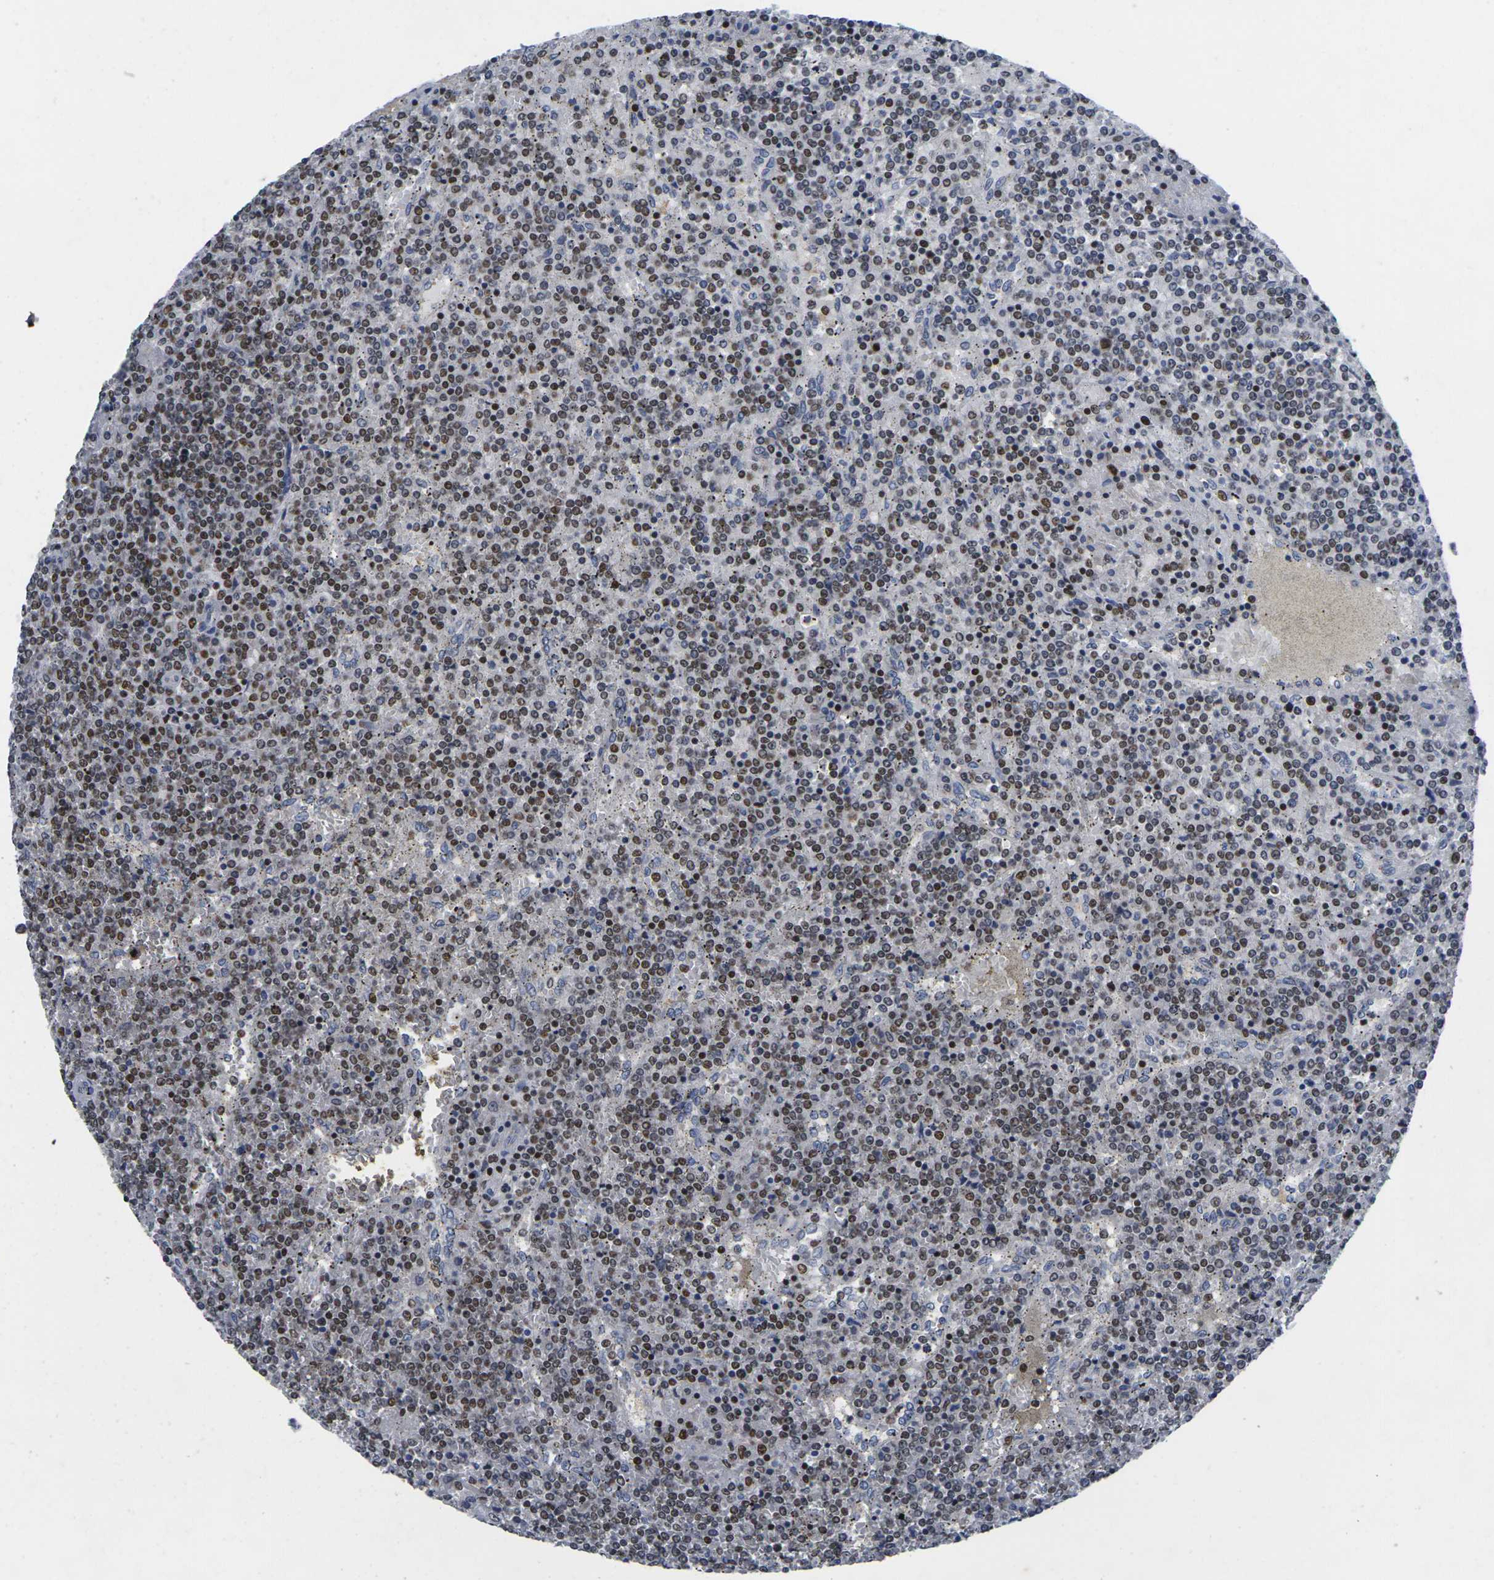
{"staining": {"intensity": "moderate", "quantity": "25%-75%", "location": "nuclear"}, "tissue": "lymphoma", "cell_type": "Tumor cells", "image_type": "cancer", "snomed": [{"axis": "morphology", "description": "Malignant lymphoma, non-Hodgkin's type, Low grade"}, {"axis": "topography", "description": "Spleen"}], "caption": "This is an image of immunohistochemistry staining of malignant lymphoma, non-Hodgkin's type (low-grade), which shows moderate staining in the nuclear of tumor cells.", "gene": "IKZF1", "patient": {"sex": "female", "age": 19}}